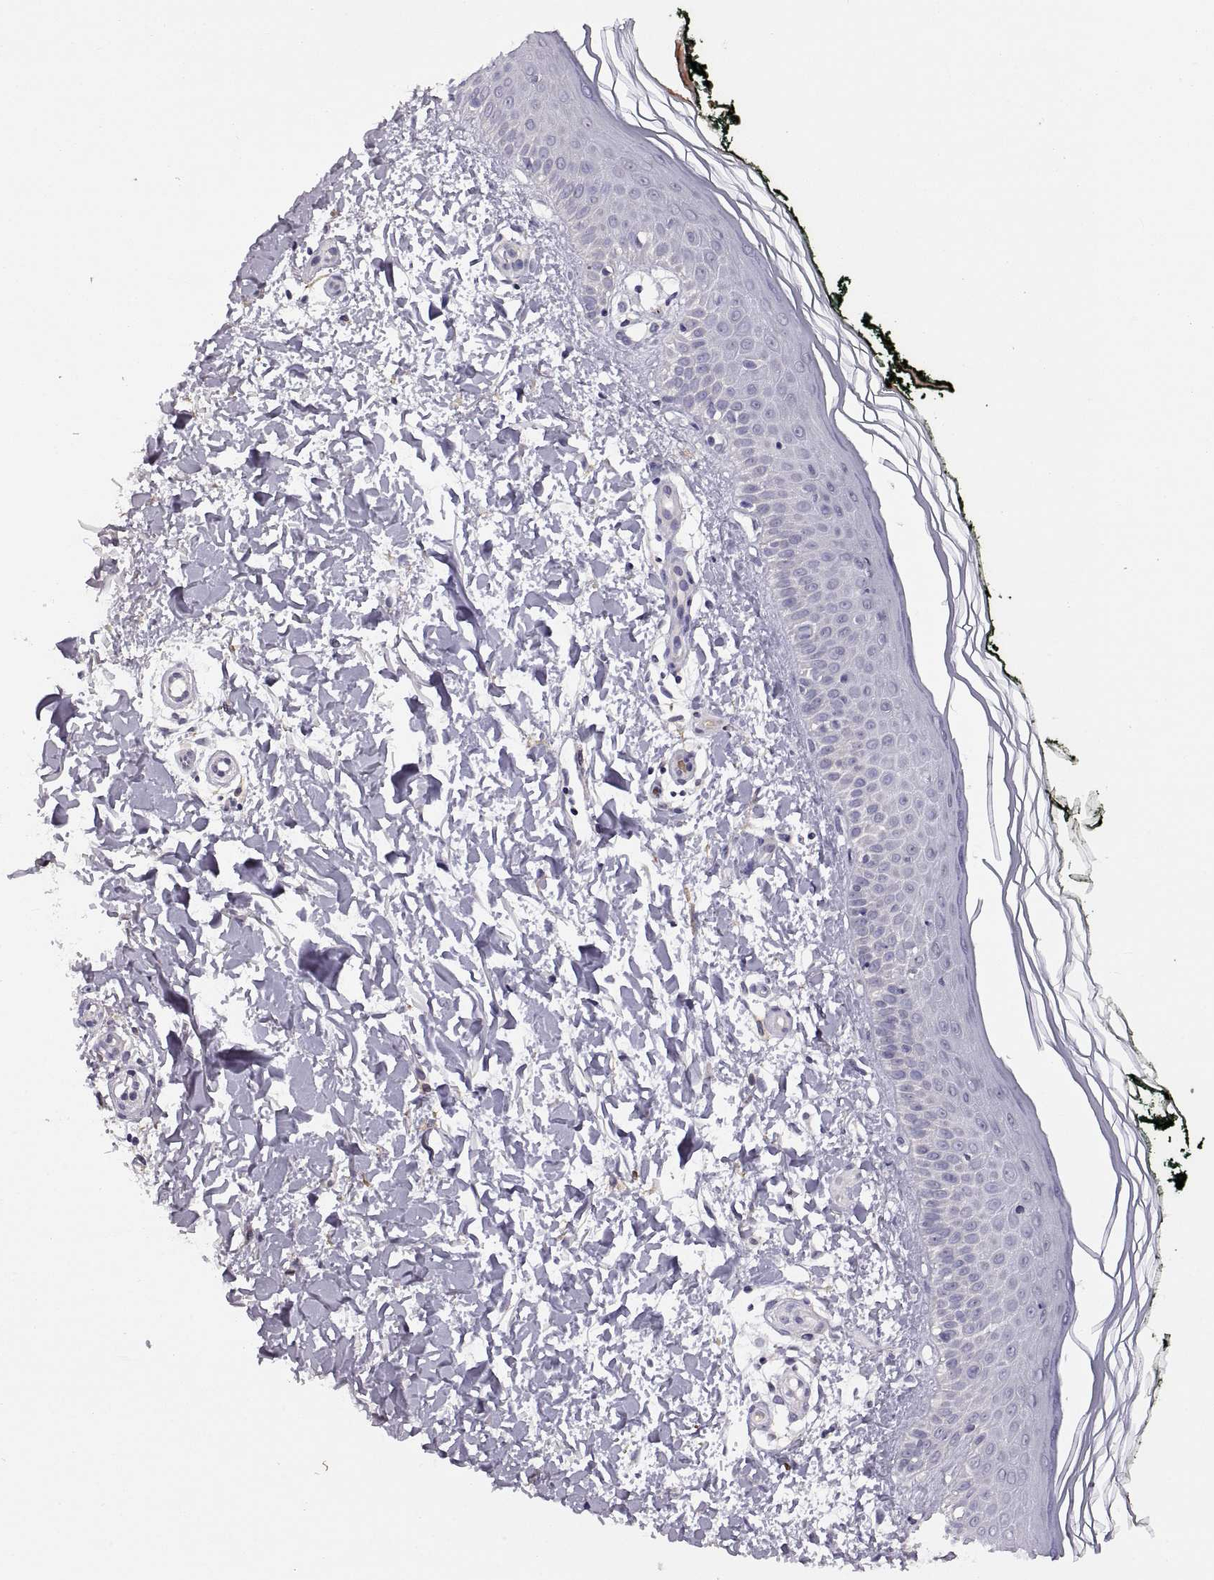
{"staining": {"intensity": "negative", "quantity": "none", "location": "none"}, "tissue": "skin", "cell_type": "Fibroblasts", "image_type": "normal", "snomed": [{"axis": "morphology", "description": "Normal tissue, NOS"}, {"axis": "topography", "description": "Skin"}], "caption": "Immunohistochemistry of benign human skin demonstrates no staining in fibroblasts. (DAB (3,3'-diaminobenzidine) immunohistochemistry (IHC) visualized using brightfield microscopy, high magnification).", "gene": "MEIOC", "patient": {"sex": "female", "age": 62}}